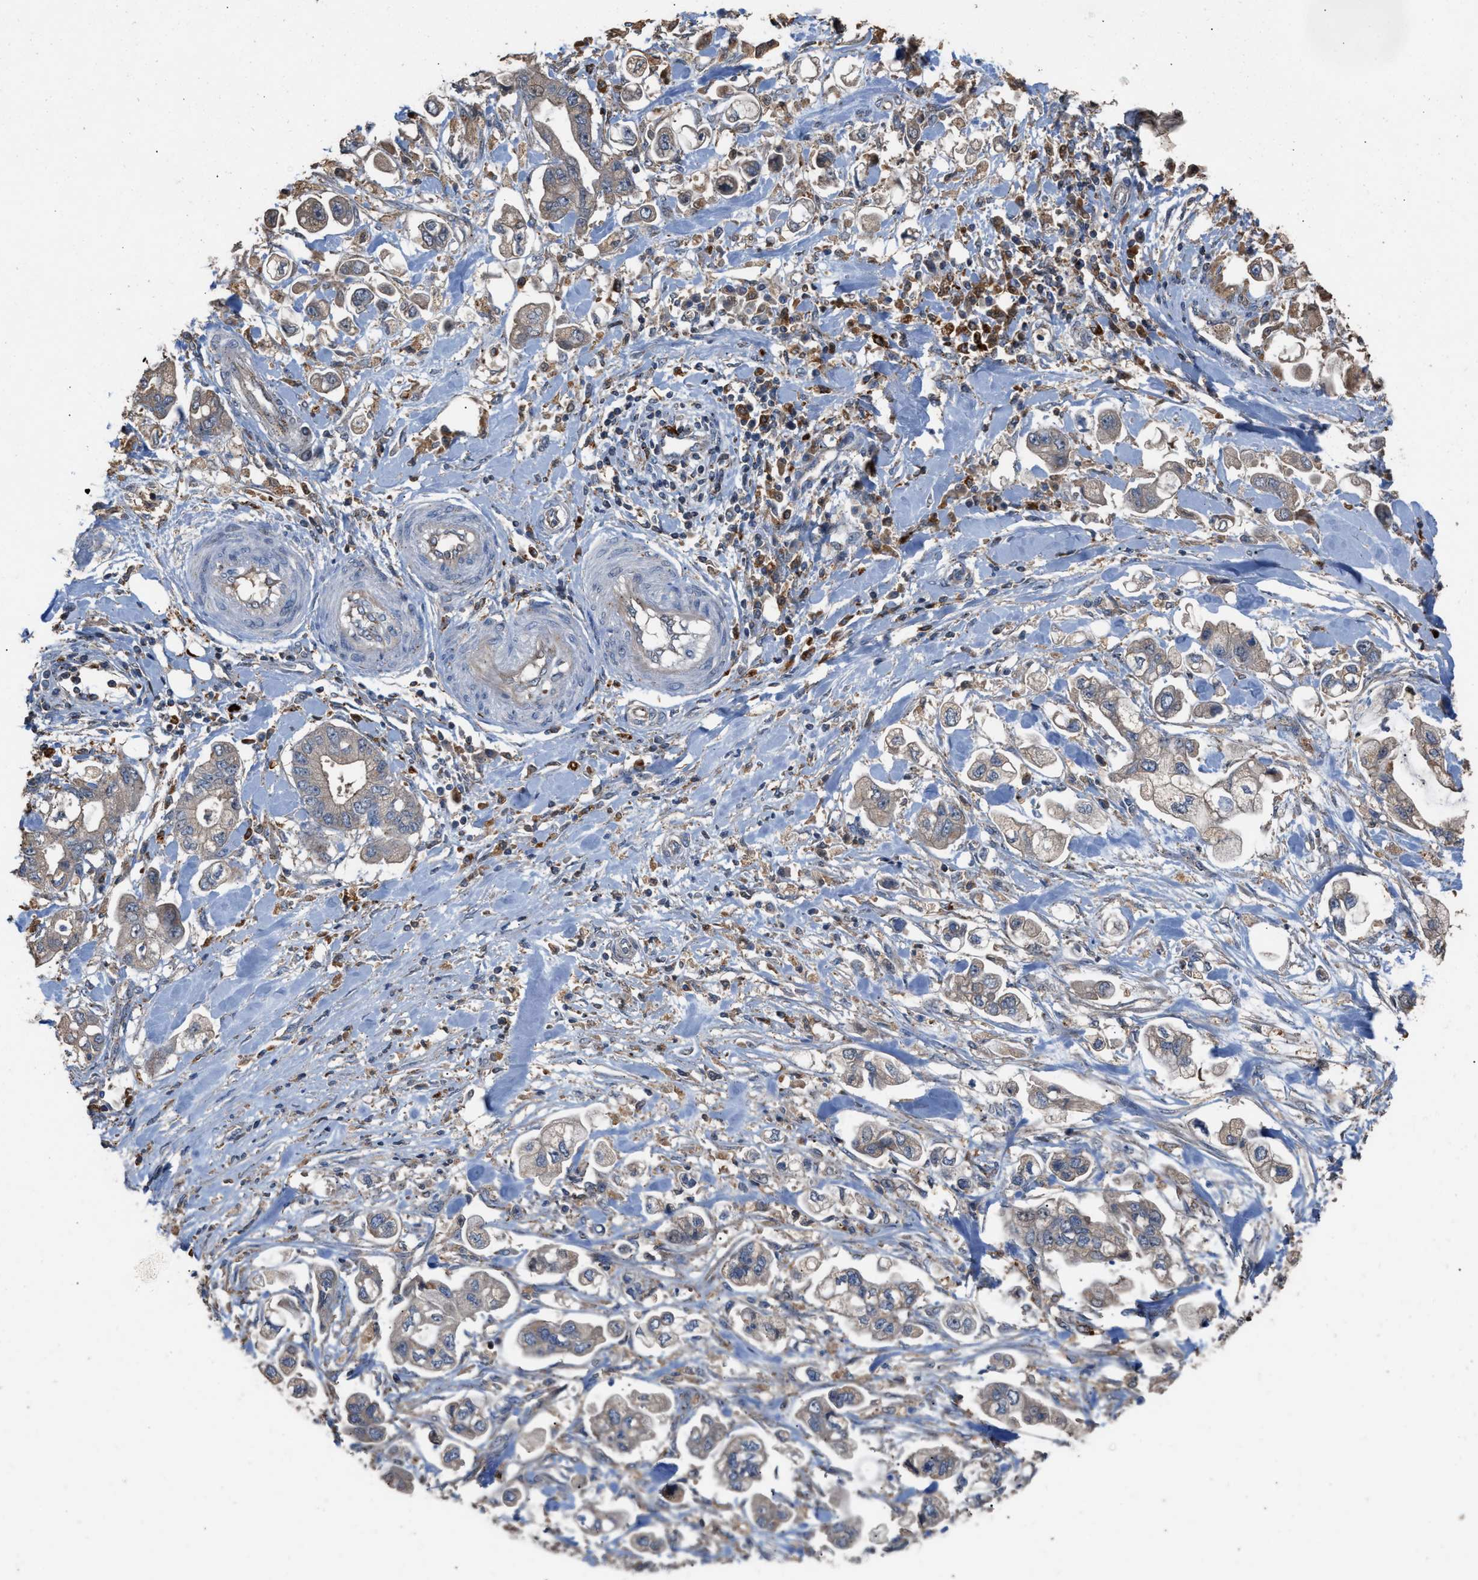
{"staining": {"intensity": "negative", "quantity": "none", "location": "none"}, "tissue": "stomach cancer", "cell_type": "Tumor cells", "image_type": "cancer", "snomed": [{"axis": "morphology", "description": "Normal tissue, NOS"}, {"axis": "morphology", "description": "Adenocarcinoma, NOS"}, {"axis": "topography", "description": "Stomach"}], "caption": "An immunohistochemistry image of stomach cancer (adenocarcinoma) is shown. There is no staining in tumor cells of stomach cancer (adenocarcinoma).", "gene": "ELMO3", "patient": {"sex": "male", "age": 62}}